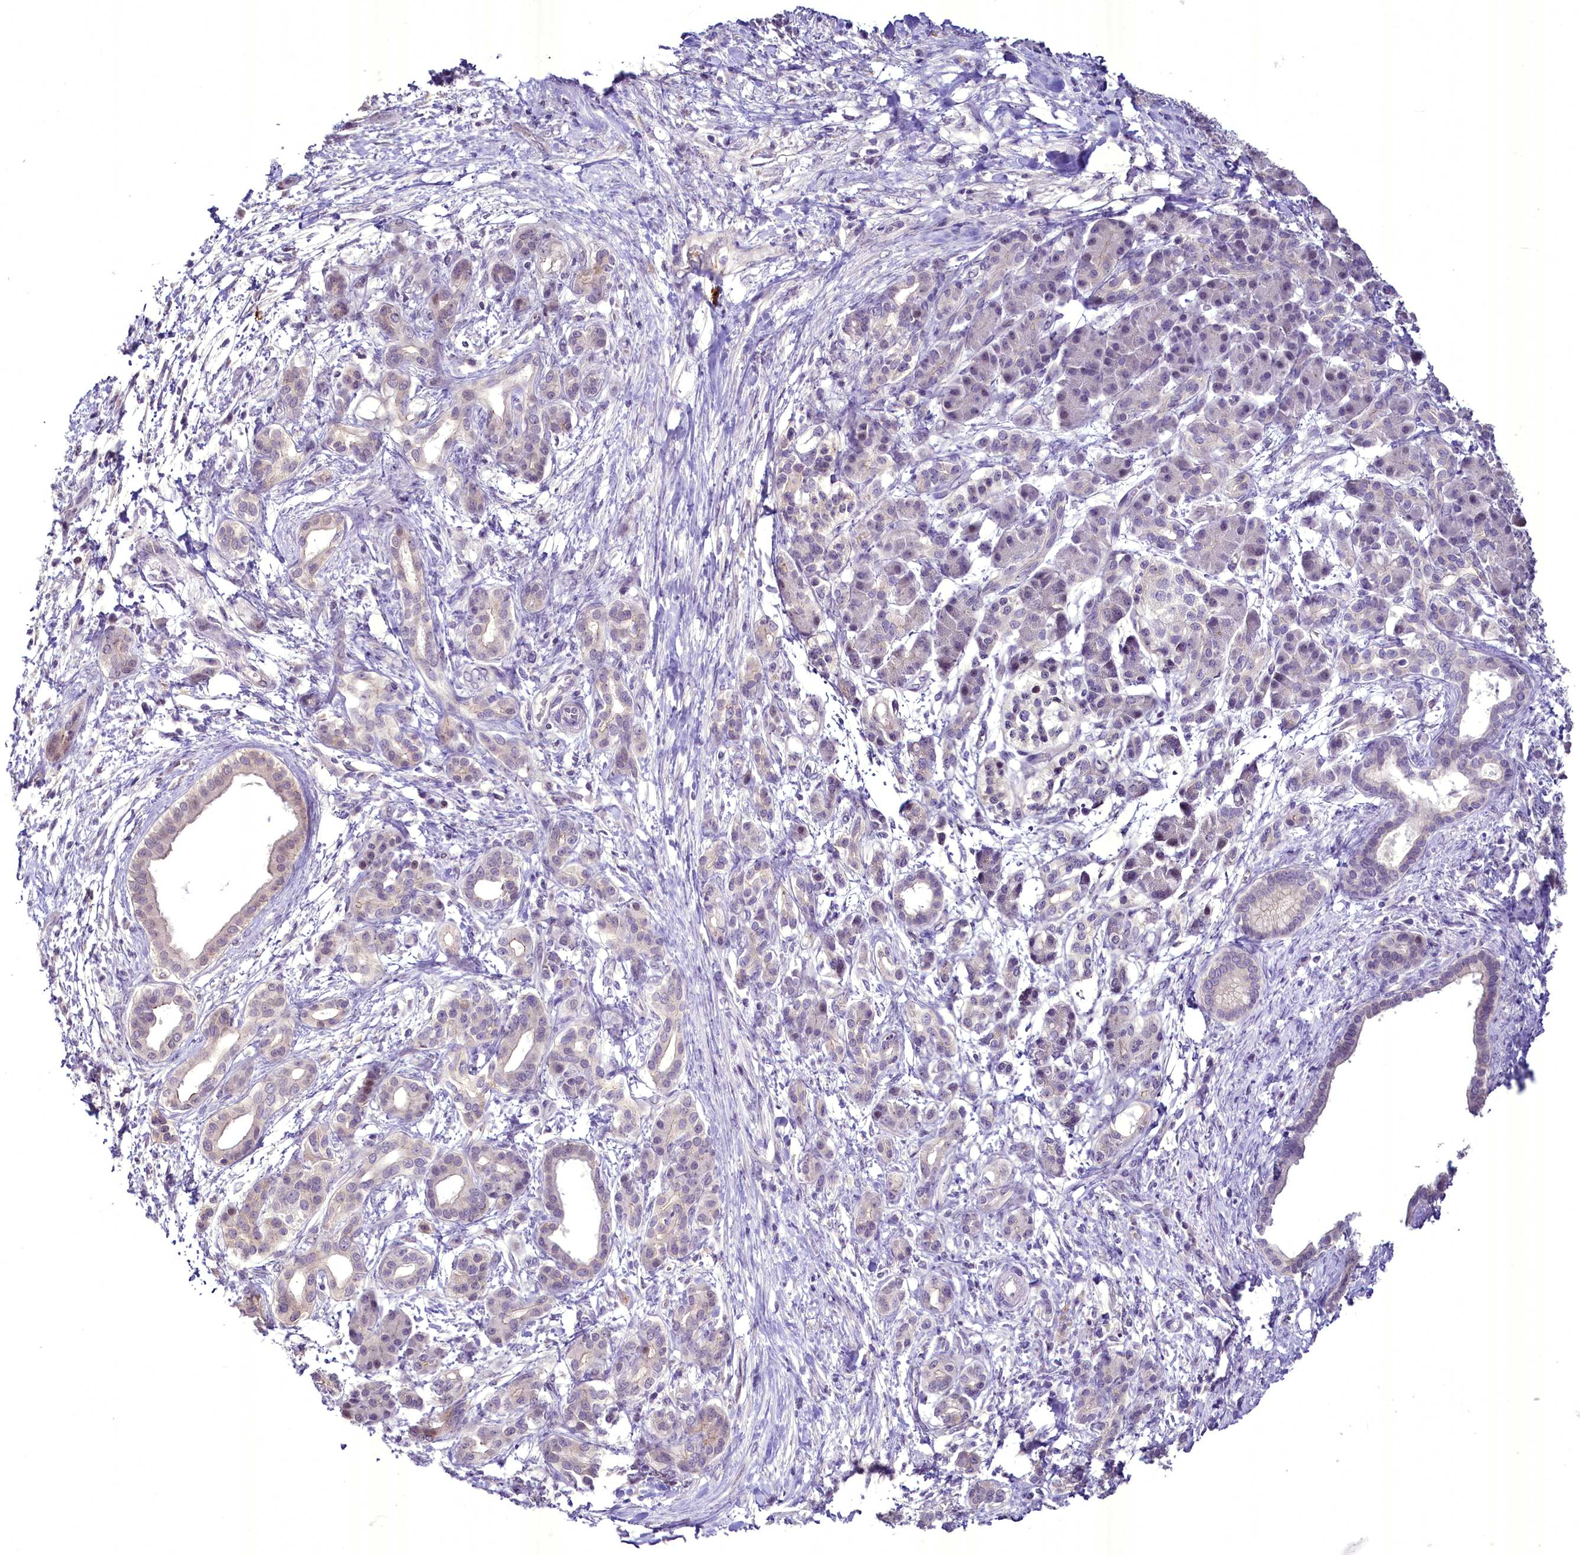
{"staining": {"intensity": "negative", "quantity": "none", "location": "none"}, "tissue": "pancreatic cancer", "cell_type": "Tumor cells", "image_type": "cancer", "snomed": [{"axis": "morphology", "description": "Adenocarcinoma, NOS"}, {"axis": "topography", "description": "Pancreas"}], "caption": "The micrograph exhibits no significant expression in tumor cells of pancreatic cancer.", "gene": "BANK1", "patient": {"sex": "female", "age": 55}}